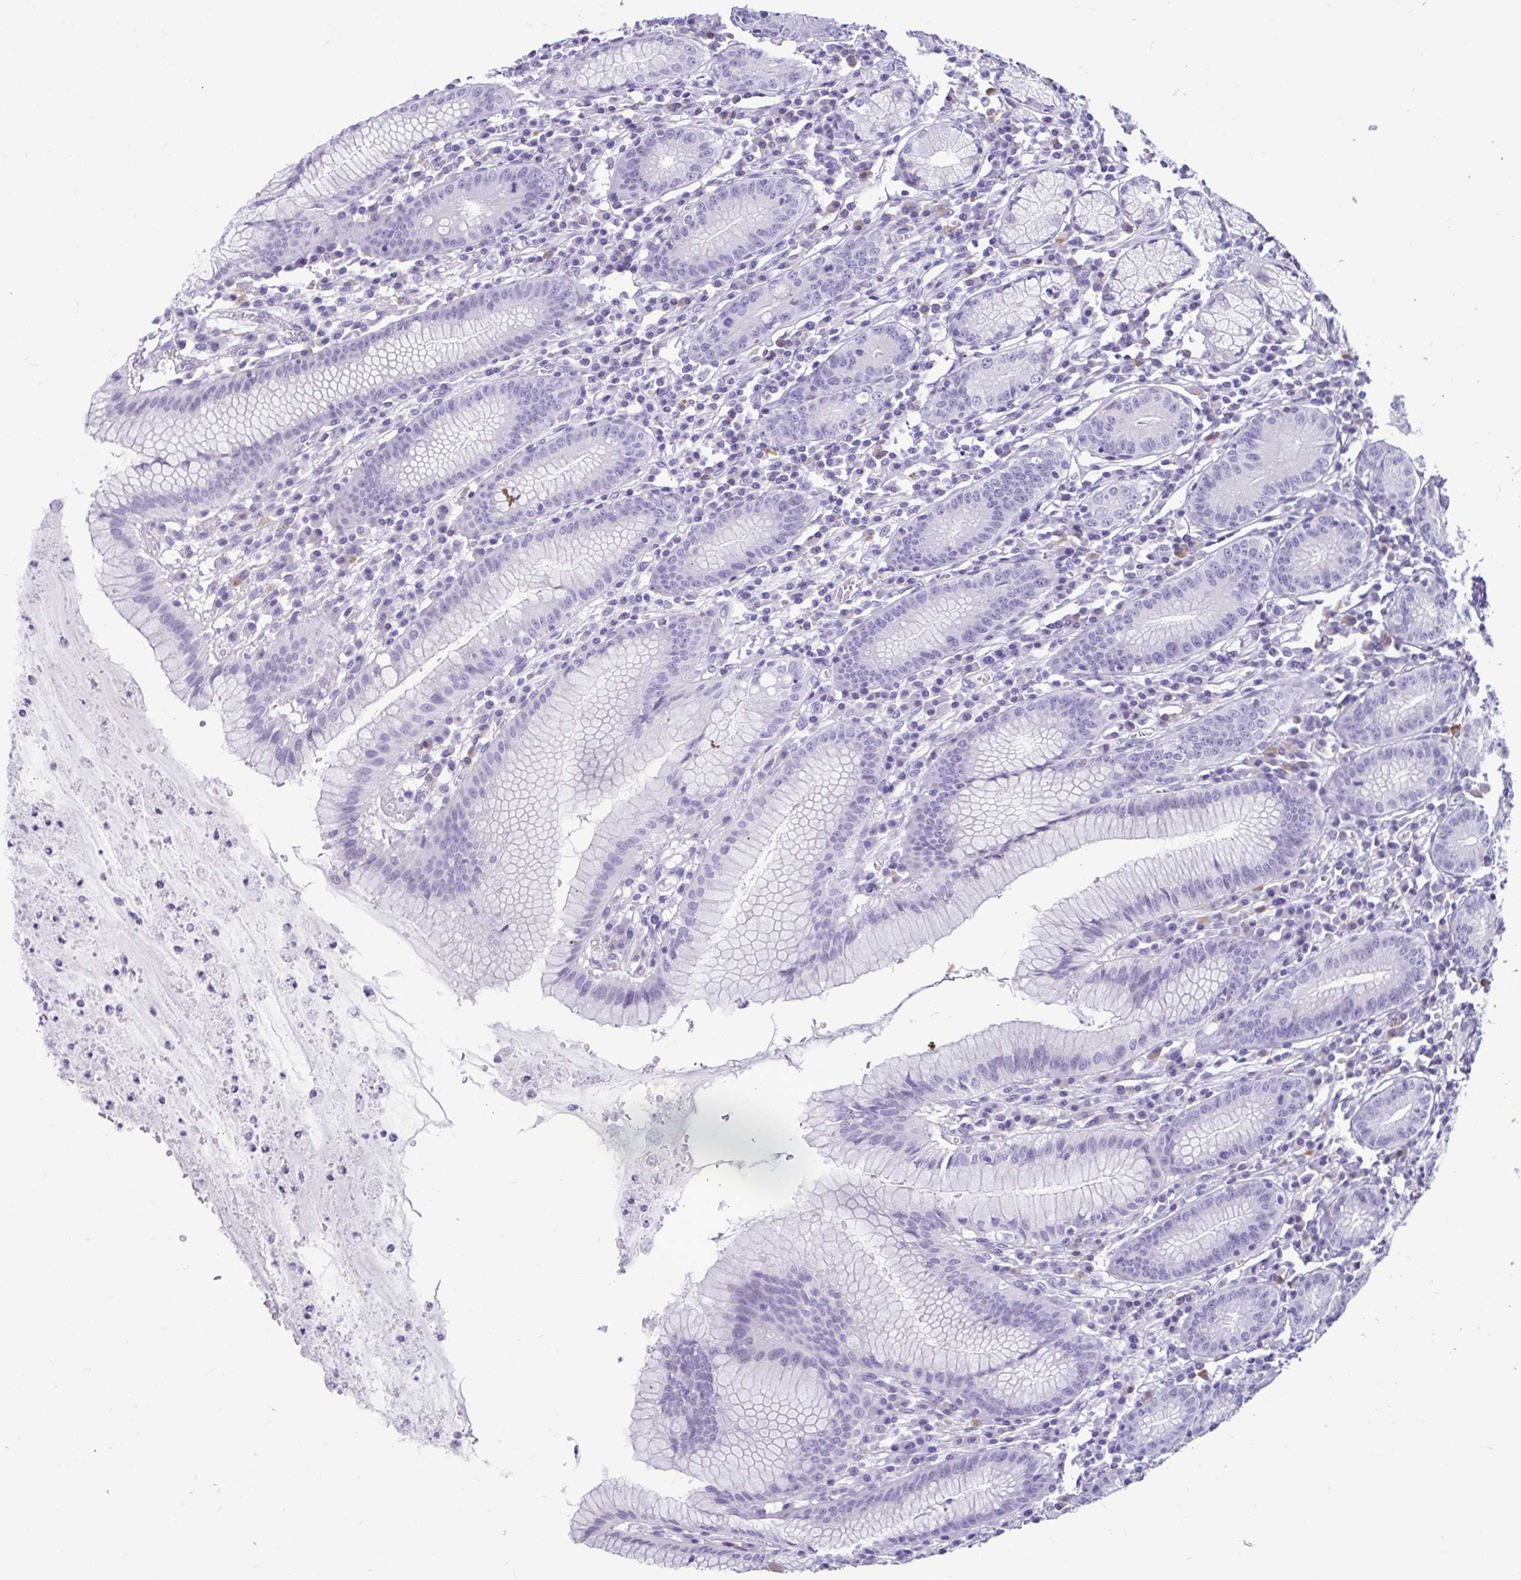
{"staining": {"intensity": "weak", "quantity": "<25%", "location": "cytoplasmic/membranous"}, "tissue": "stomach", "cell_type": "Glandular cells", "image_type": "normal", "snomed": [{"axis": "morphology", "description": "Normal tissue, NOS"}, {"axis": "topography", "description": "Stomach"}], "caption": "The immunohistochemistry (IHC) micrograph has no significant positivity in glandular cells of stomach.", "gene": "SERPINI1", "patient": {"sex": "male", "age": 55}}